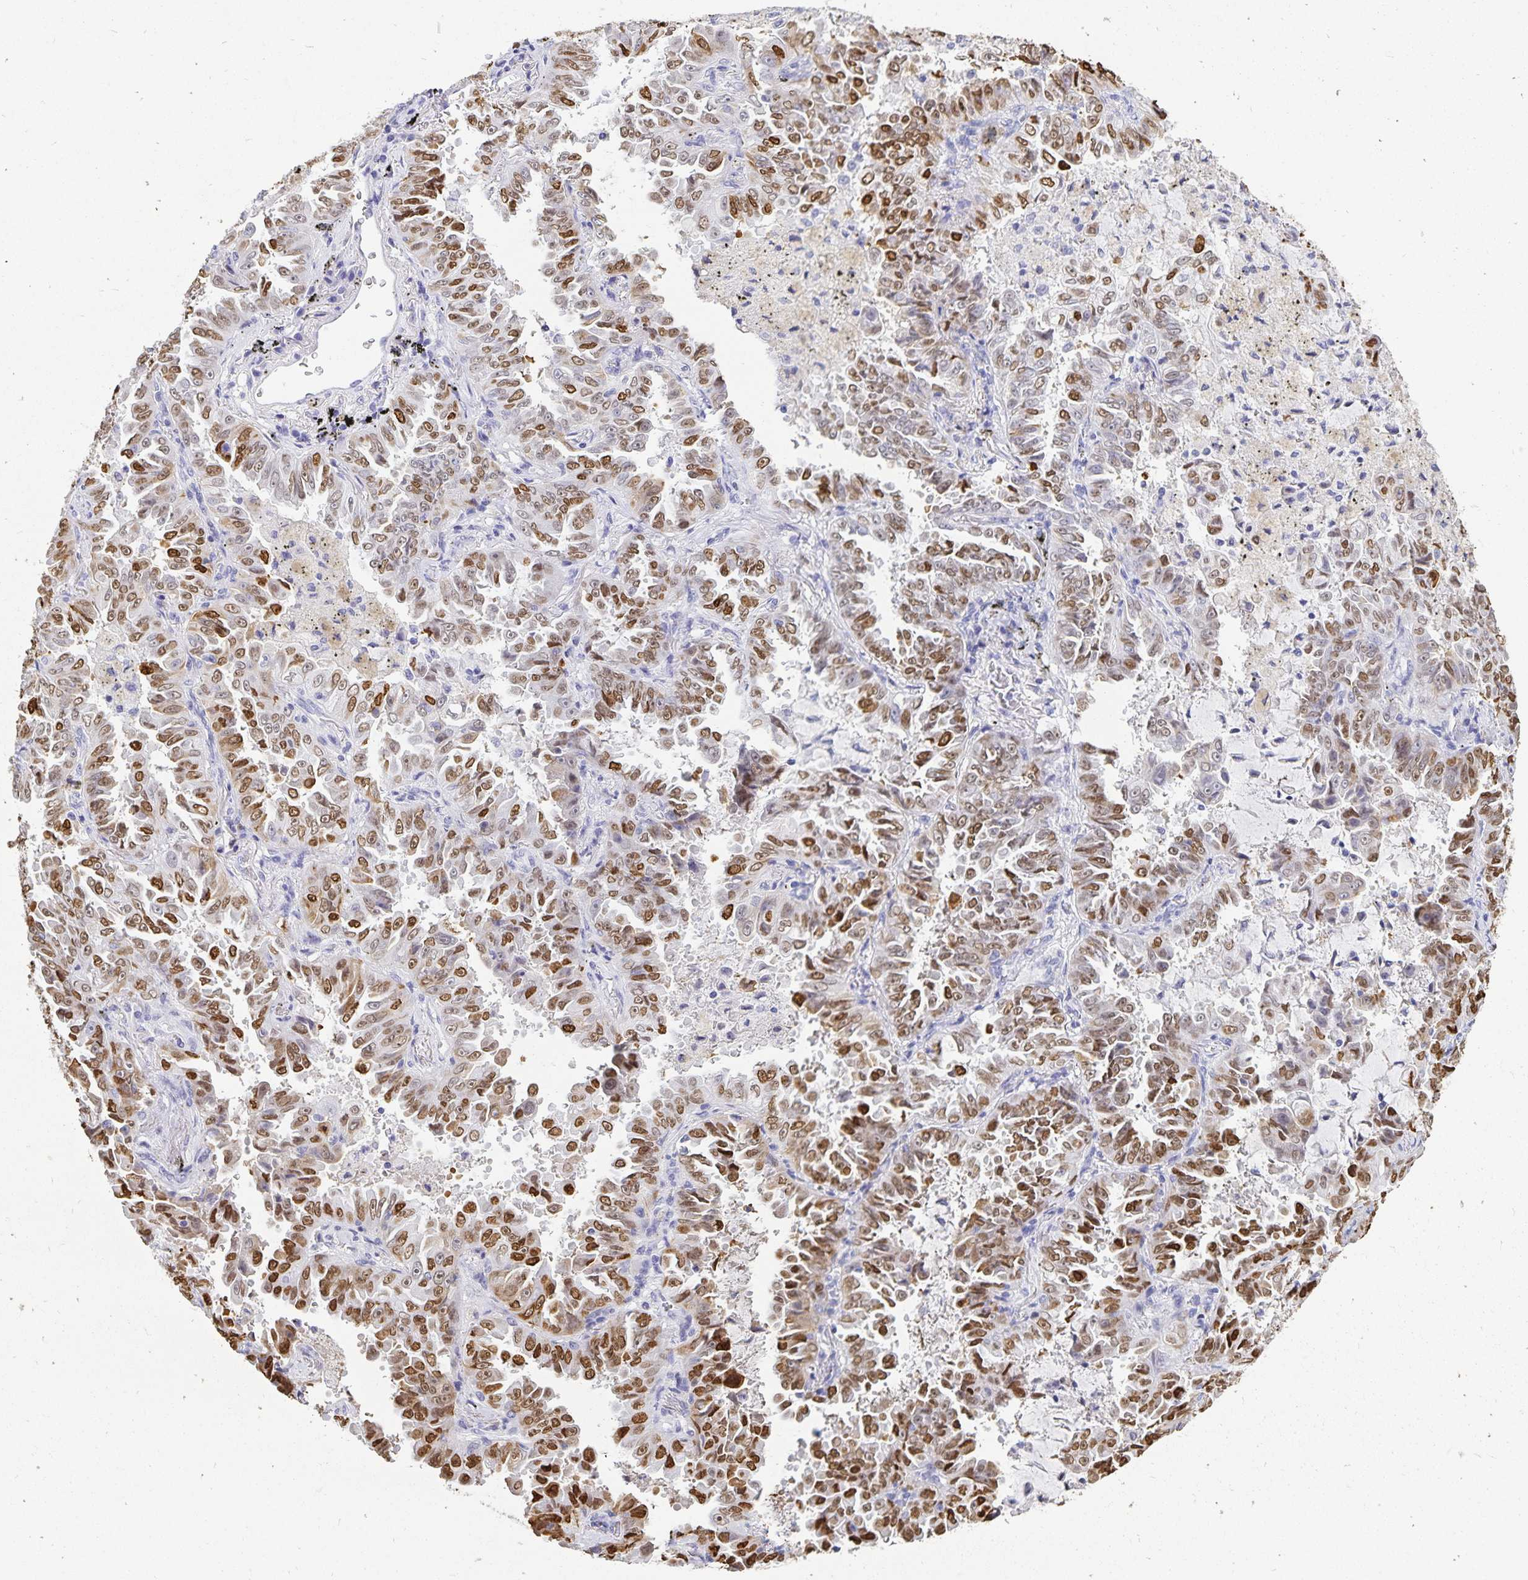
{"staining": {"intensity": "moderate", "quantity": ">75%", "location": "nuclear"}, "tissue": "lung cancer", "cell_type": "Tumor cells", "image_type": "cancer", "snomed": [{"axis": "morphology", "description": "Adenocarcinoma, NOS"}, {"axis": "topography", "description": "Lung"}], "caption": "Adenocarcinoma (lung) tissue shows moderate nuclear positivity in about >75% of tumor cells, visualized by immunohistochemistry. (Brightfield microscopy of DAB IHC at high magnification).", "gene": "HMGB3", "patient": {"sex": "female", "age": 52}}